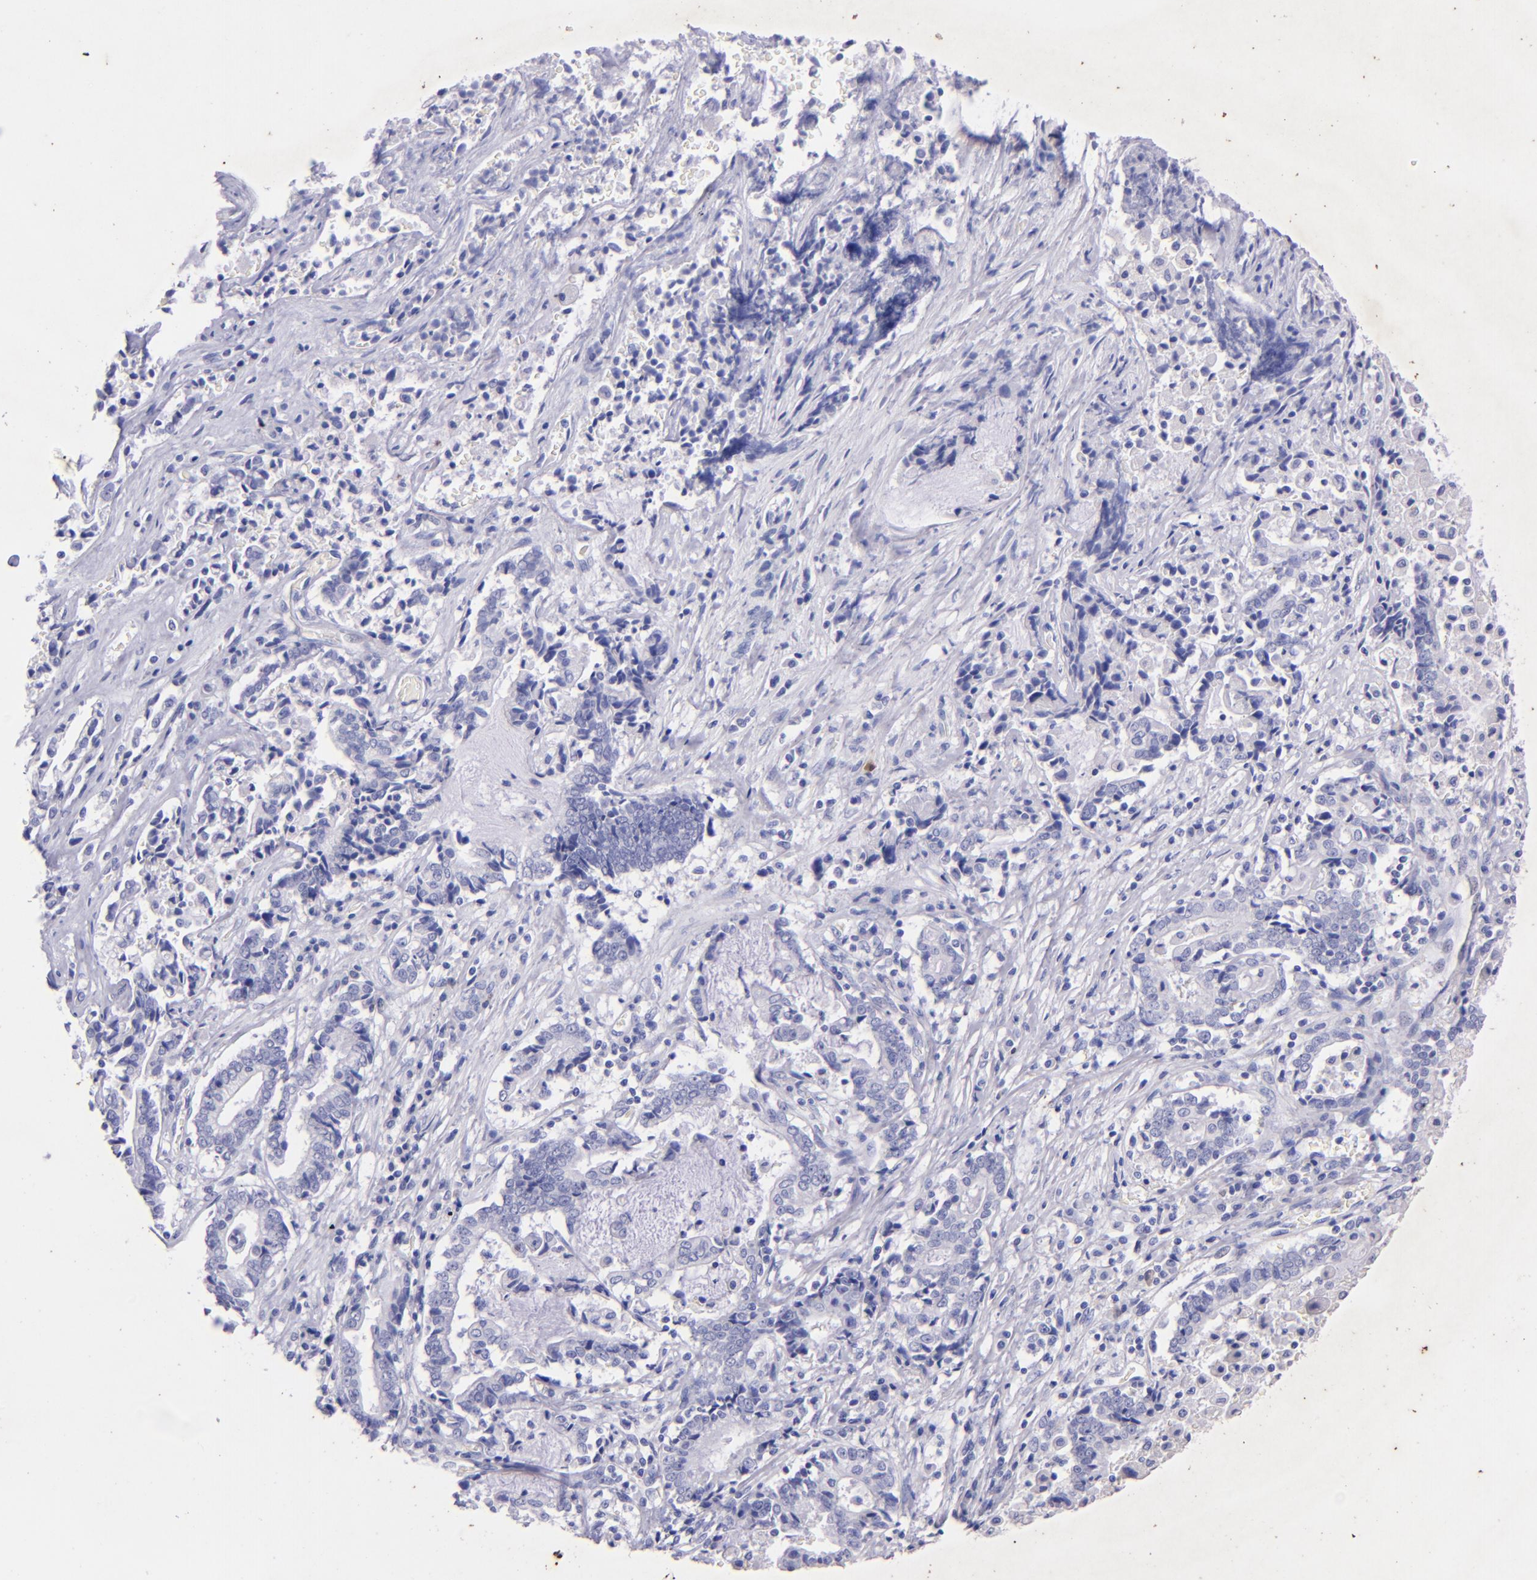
{"staining": {"intensity": "negative", "quantity": "none", "location": "none"}, "tissue": "liver cancer", "cell_type": "Tumor cells", "image_type": "cancer", "snomed": [{"axis": "morphology", "description": "Cholangiocarcinoma"}, {"axis": "topography", "description": "Liver"}], "caption": "Tumor cells show no significant protein expression in liver cholangiocarcinoma.", "gene": "UCHL1", "patient": {"sex": "male", "age": 57}}